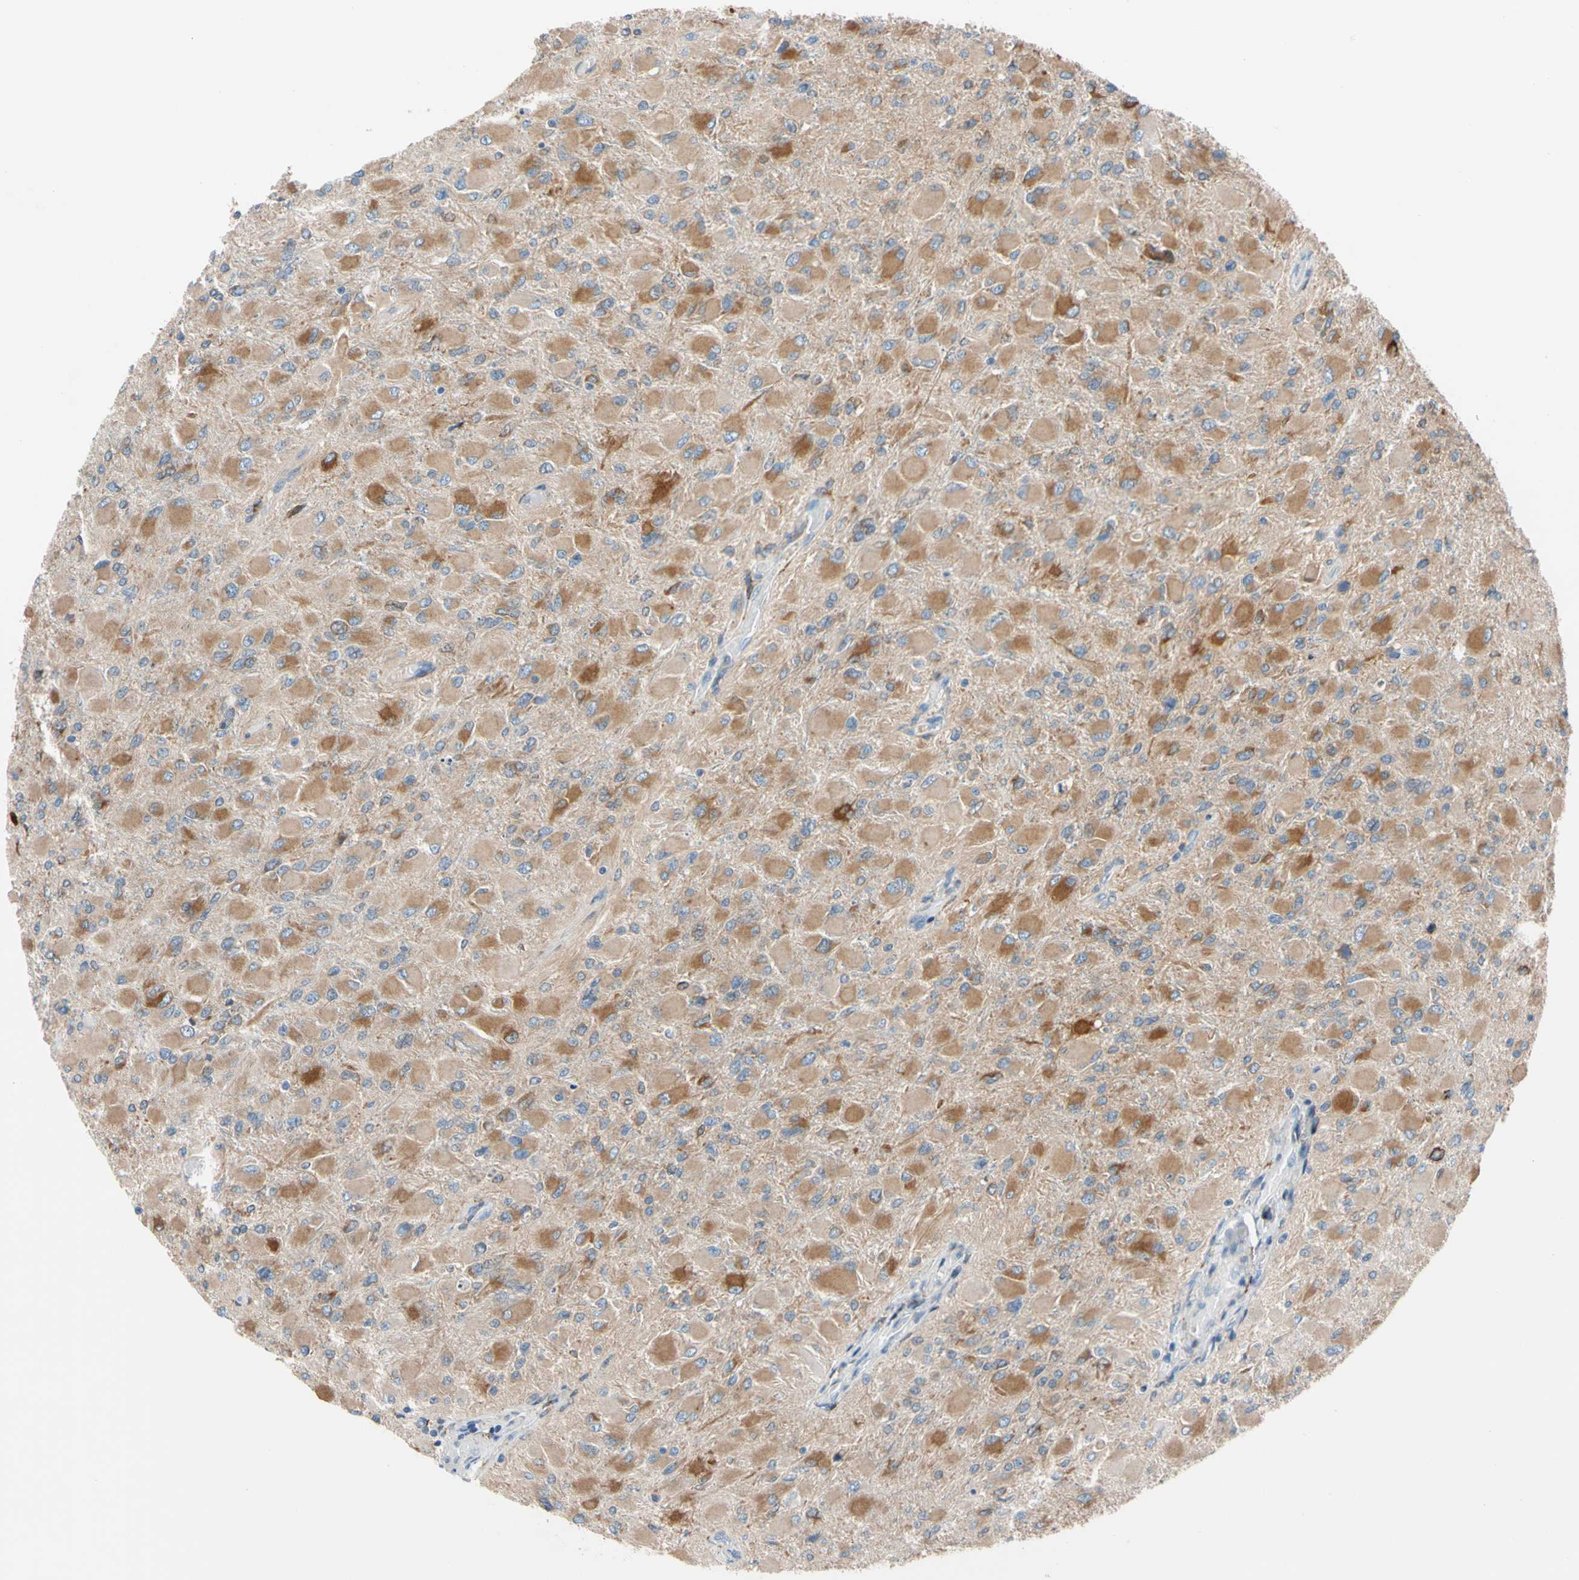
{"staining": {"intensity": "moderate", "quantity": ">75%", "location": "cytoplasmic/membranous"}, "tissue": "glioma", "cell_type": "Tumor cells", "image_type": "cancer", "snomed": [{"axis": "morphology", "description": "Glioma, malignant, High grade"}, {"axis": "topography", "description": "Cerebral cortex"}], "caption": "Protein staining of malignant high-grade glioma tissue demonstrates moderate cytoplasmic/membranous positivity in approximately >75% of tumor cells.", "gene": "LRPAP1", "patient": {"sex": "female", "age": 36}}